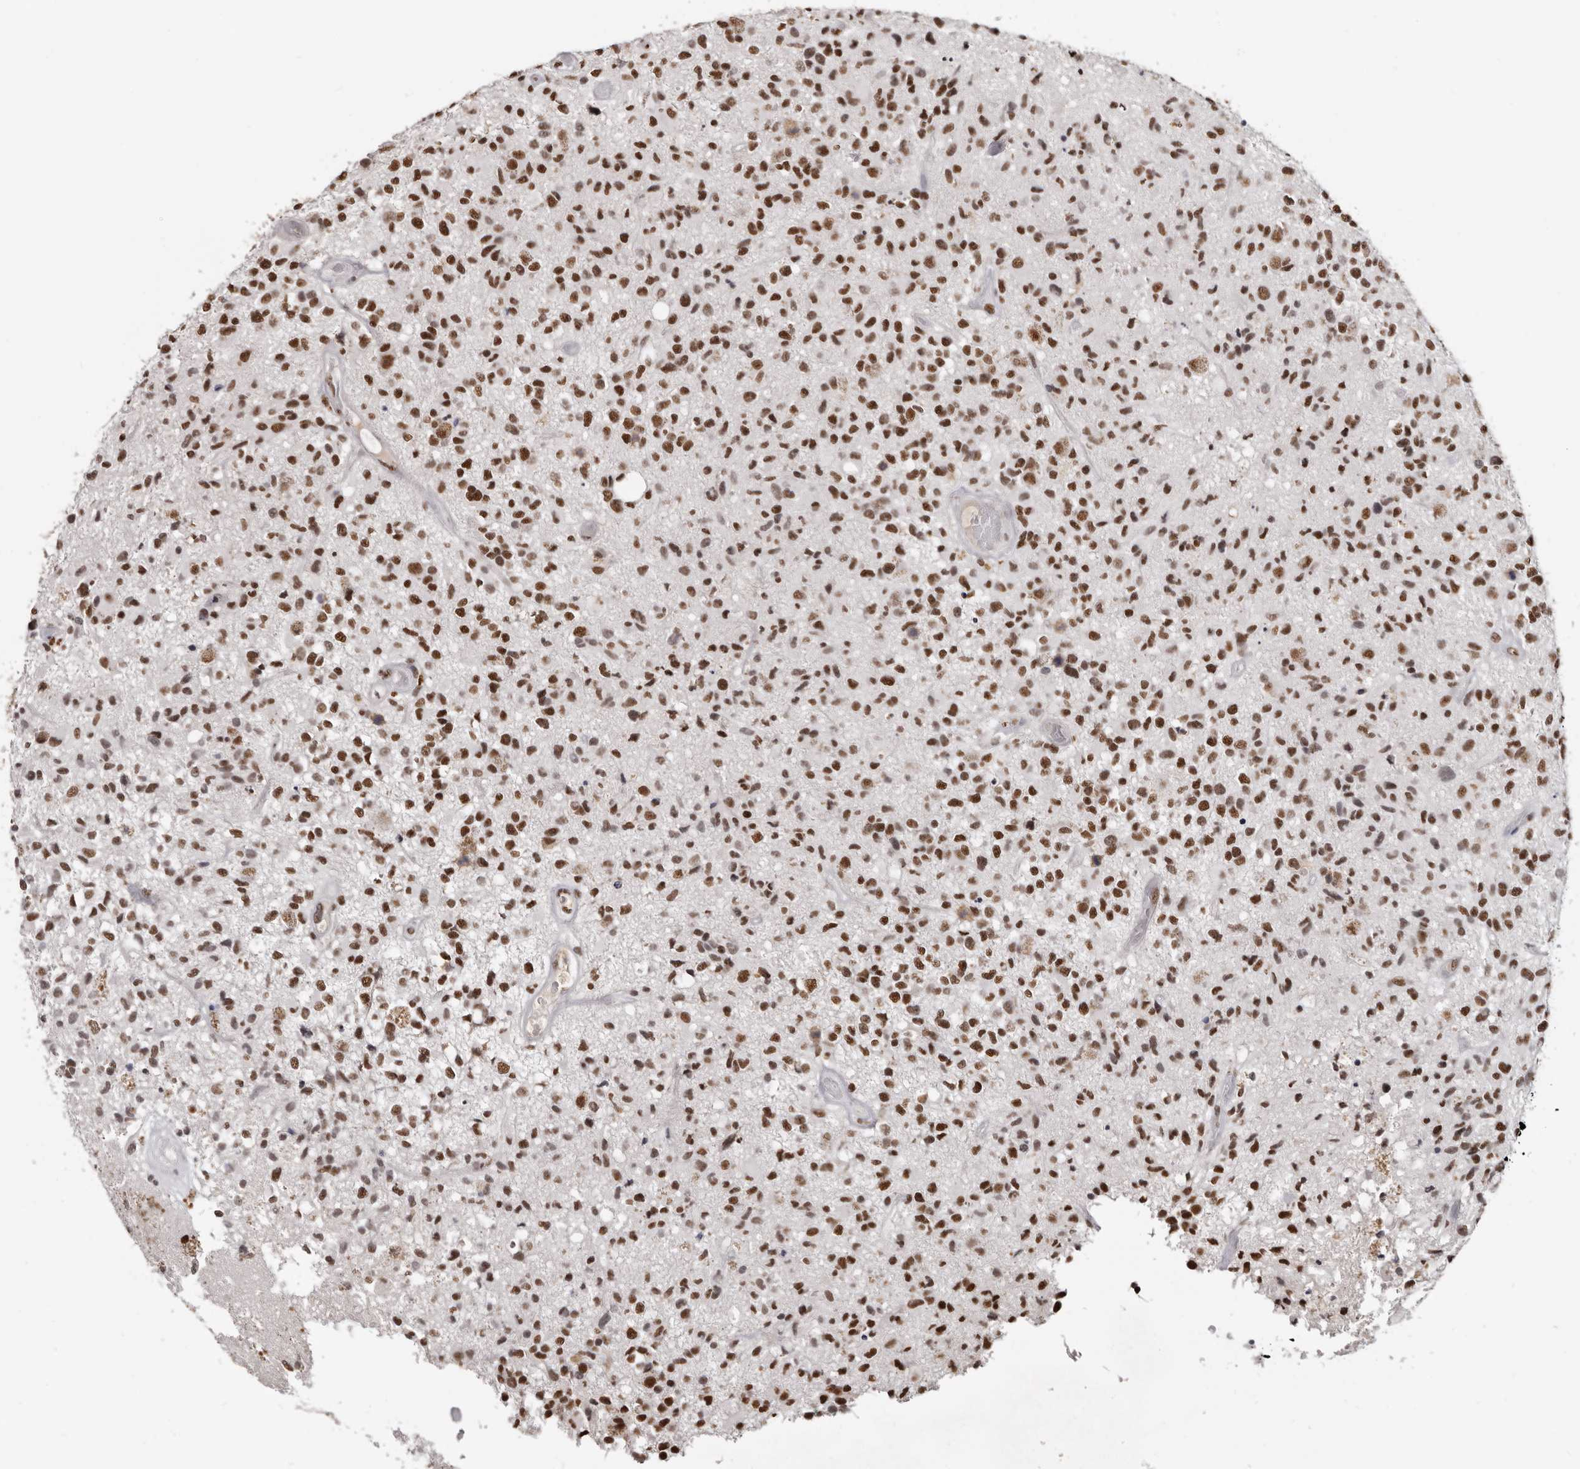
{"staining": {"intensity": "strong", "quantity": ">75%", "location": "nuclear"}, "tissue": "glioma", "cell_type": "Tumor cells", "image_type": "cancer", "snomed": [{"axis": "morphology", "description": "Glioma, malignant, High grade"}, {"axis": "morphology", "description": "Glioblastoma, NOS"}, {"axis": "topography", "description": "Brain"}], "caption": "Strong nuclear positivity for a protein is appreciated in approximately >75% of tumor cells of glioma using immunohistochemistry (IHC).", "gene": "SCAF4", "patient": {"sex": "male", "age": 60}}